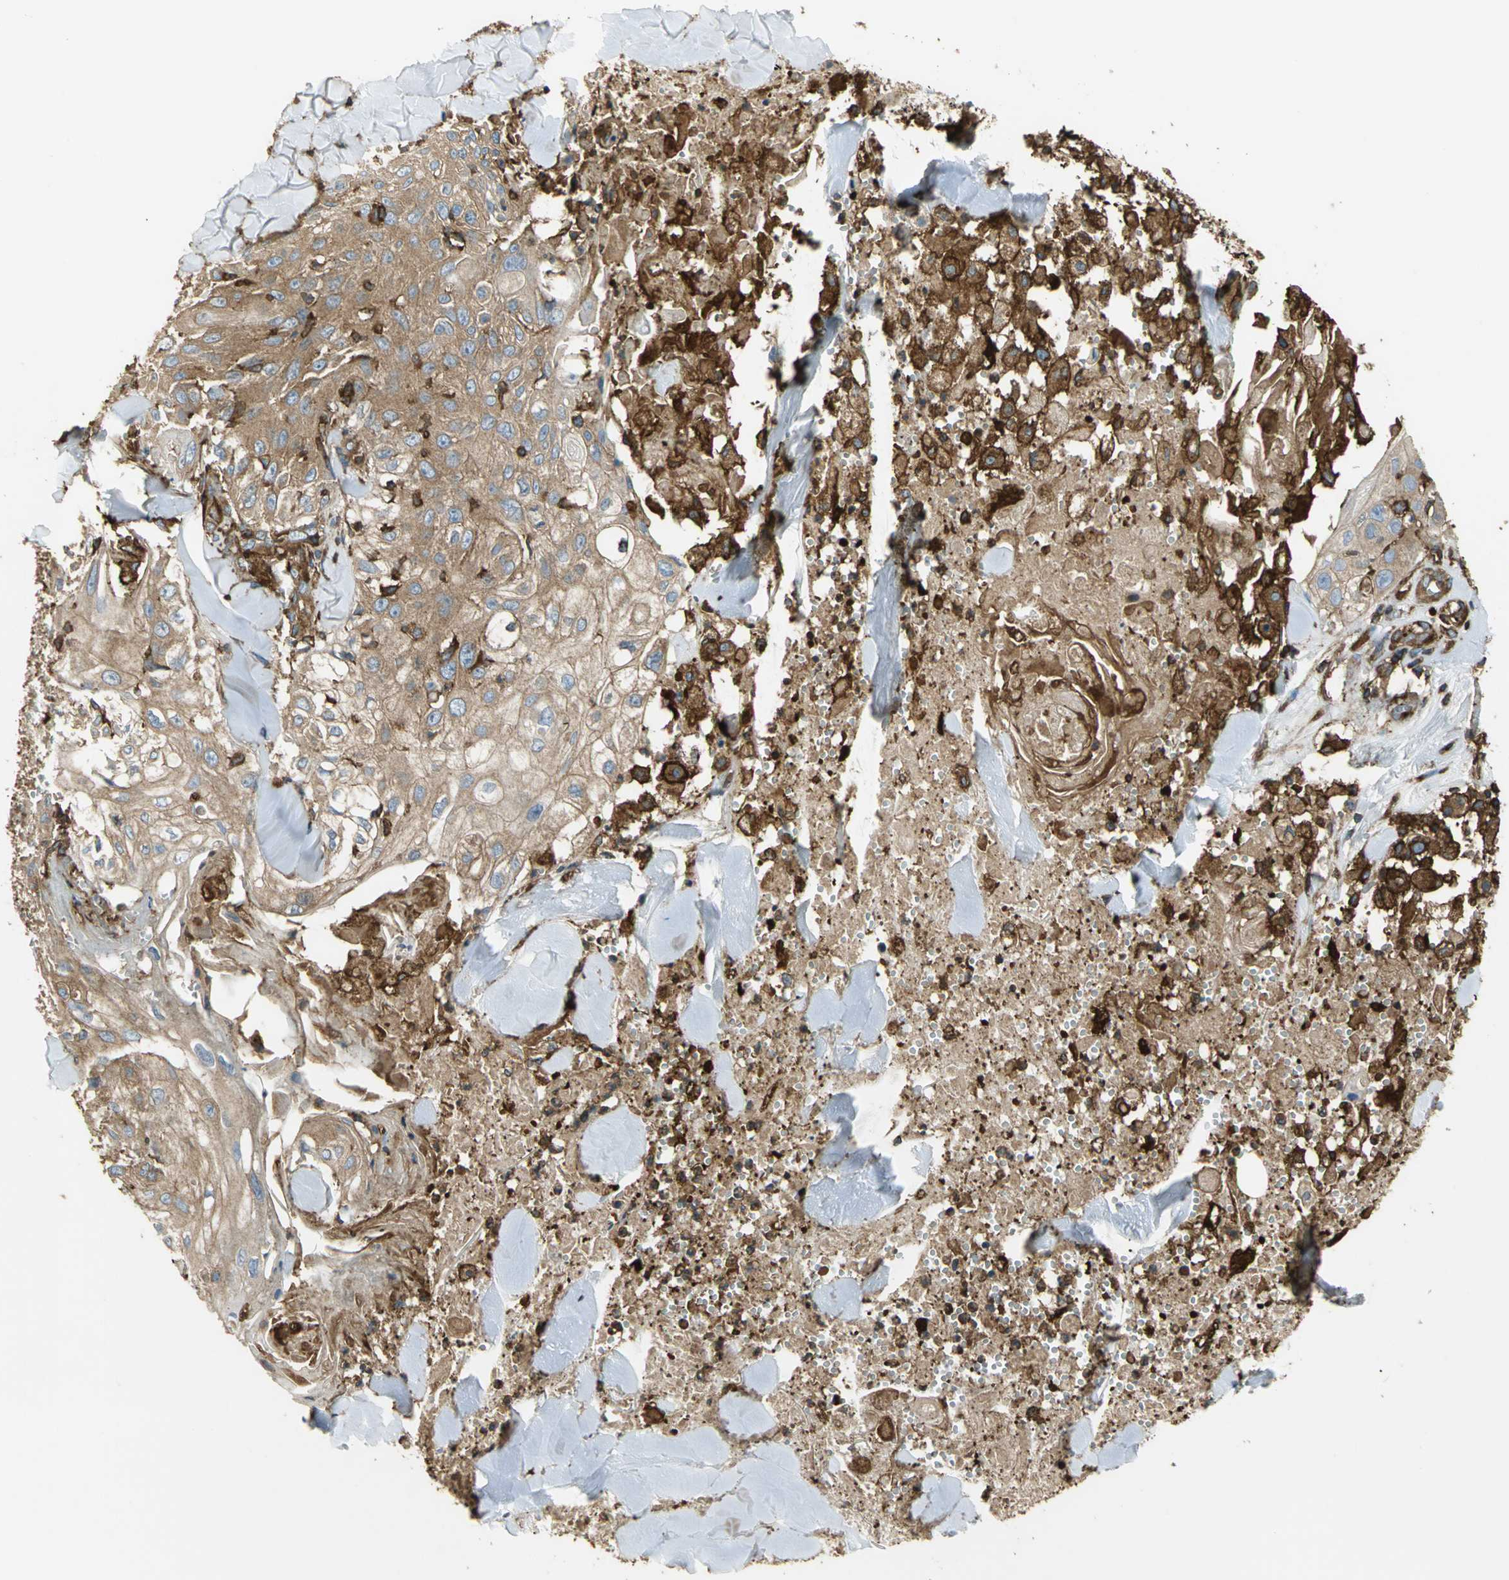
{"staining": {"intensity": "weak", "quantity": ">75%", "location": "cytoplasmic/membranous"}, "tissue": "skin cancer", "cell_type": "Tumor cells", "image_type": "cancer", "snomed": [{"axis": "morphology", "description": "Squamous cell carcinoma, NOS"}, {"axis": "topography", "description": "Skin"}], "caption": "Weak cytoplasmic/membranous positivity is present in approximately >75% of tumor cells in skin cancer.", "gene": "TLN1", "patient": {"sex": "male", "age": 86}}